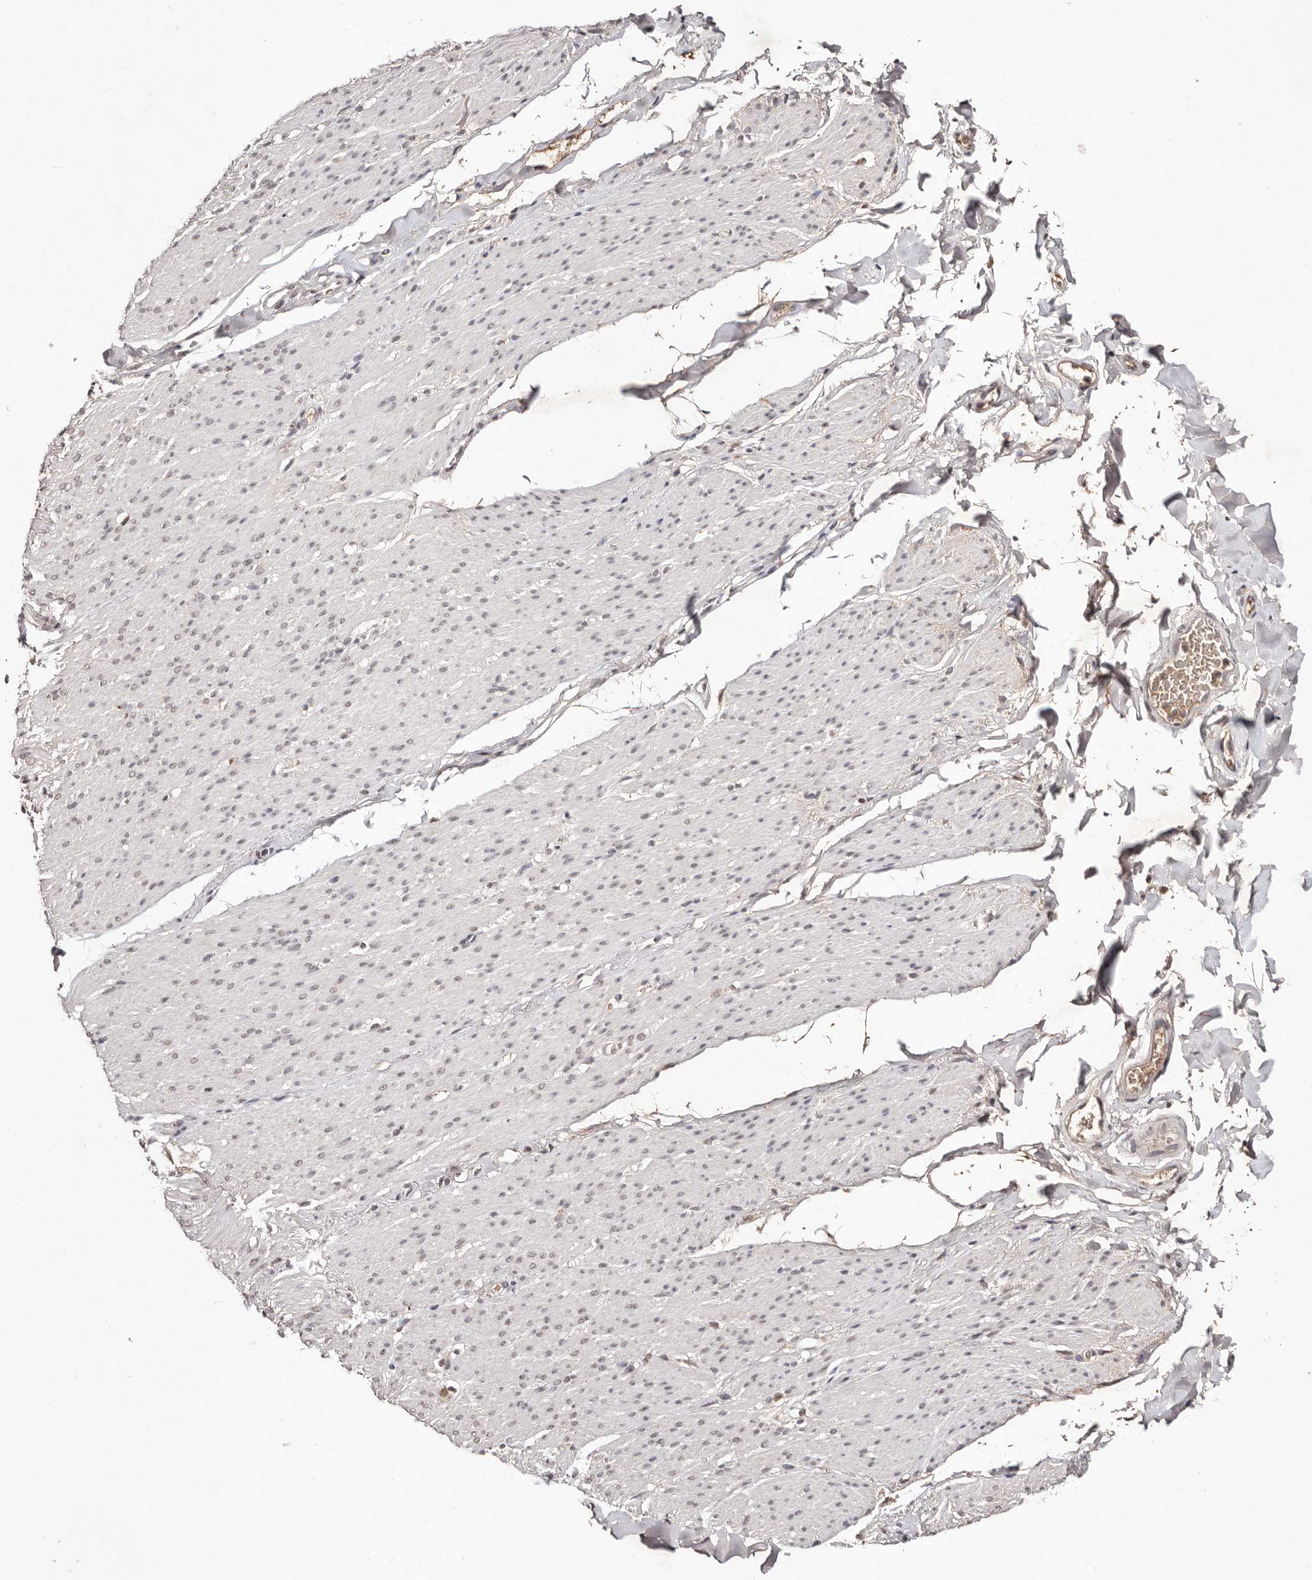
{"staining": {"intensity": "negative", "quantity": "none", "location": "none"}, "tissue": "smooth muscle", "cell_type": "Smooth muscle cells", "image_type": "normal", "snomed": [{"axis": "morphology", "description": "Normal tissue, NOS"}, {"axis": "topography", "description": "Colon"}, {"axis": "topography", "description": "Peripheral nerve tissue"}], "caption": "DAB (3,3'-diaminobenzidine) immunohistochemical staining of benign smooth muscle reveals no significant expression in smooth muscle cells.", "gene": "BICRAL", "patient": {"sex": "female", "age": 61}}